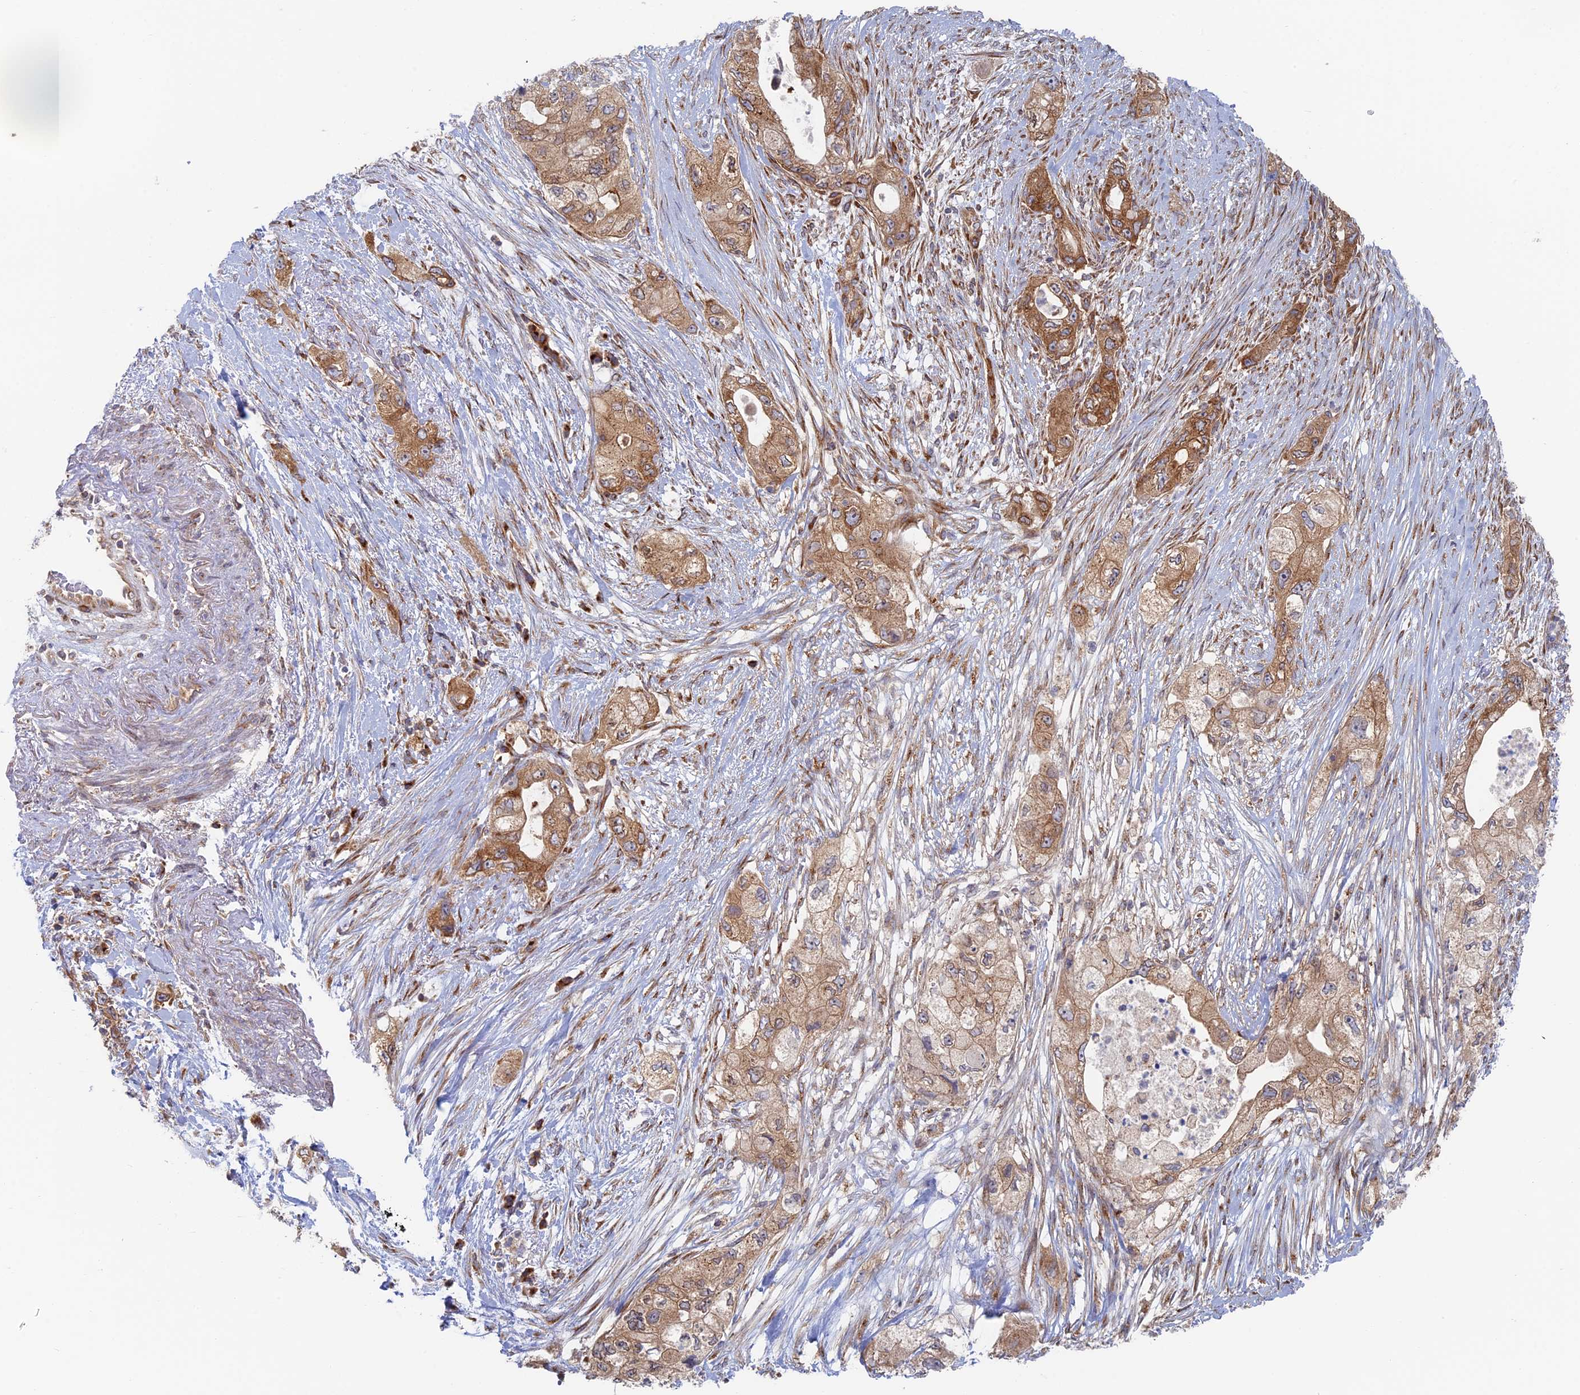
{"staining": {"intensity": "strong", "quantity": "25%-75%", "location": "cytoplasmic/membranous"}, "tissue": "pancreatic cancer", "cell_type": "Tumor cells", "image_type": "cancer", "snomed": [{"axis": "morphology", "description": "Adenocarcinoma, NOS"}, {"axis": "topography", "description": "Pancreas"}], "caption": "A photomicrograph of pancreatic cancer stained for a protein displays strong cytoplasmic/membranous brown staining in tumor cells.", "gene": "TBC1D30", "patient": {"sex": "female", "age": 73}}